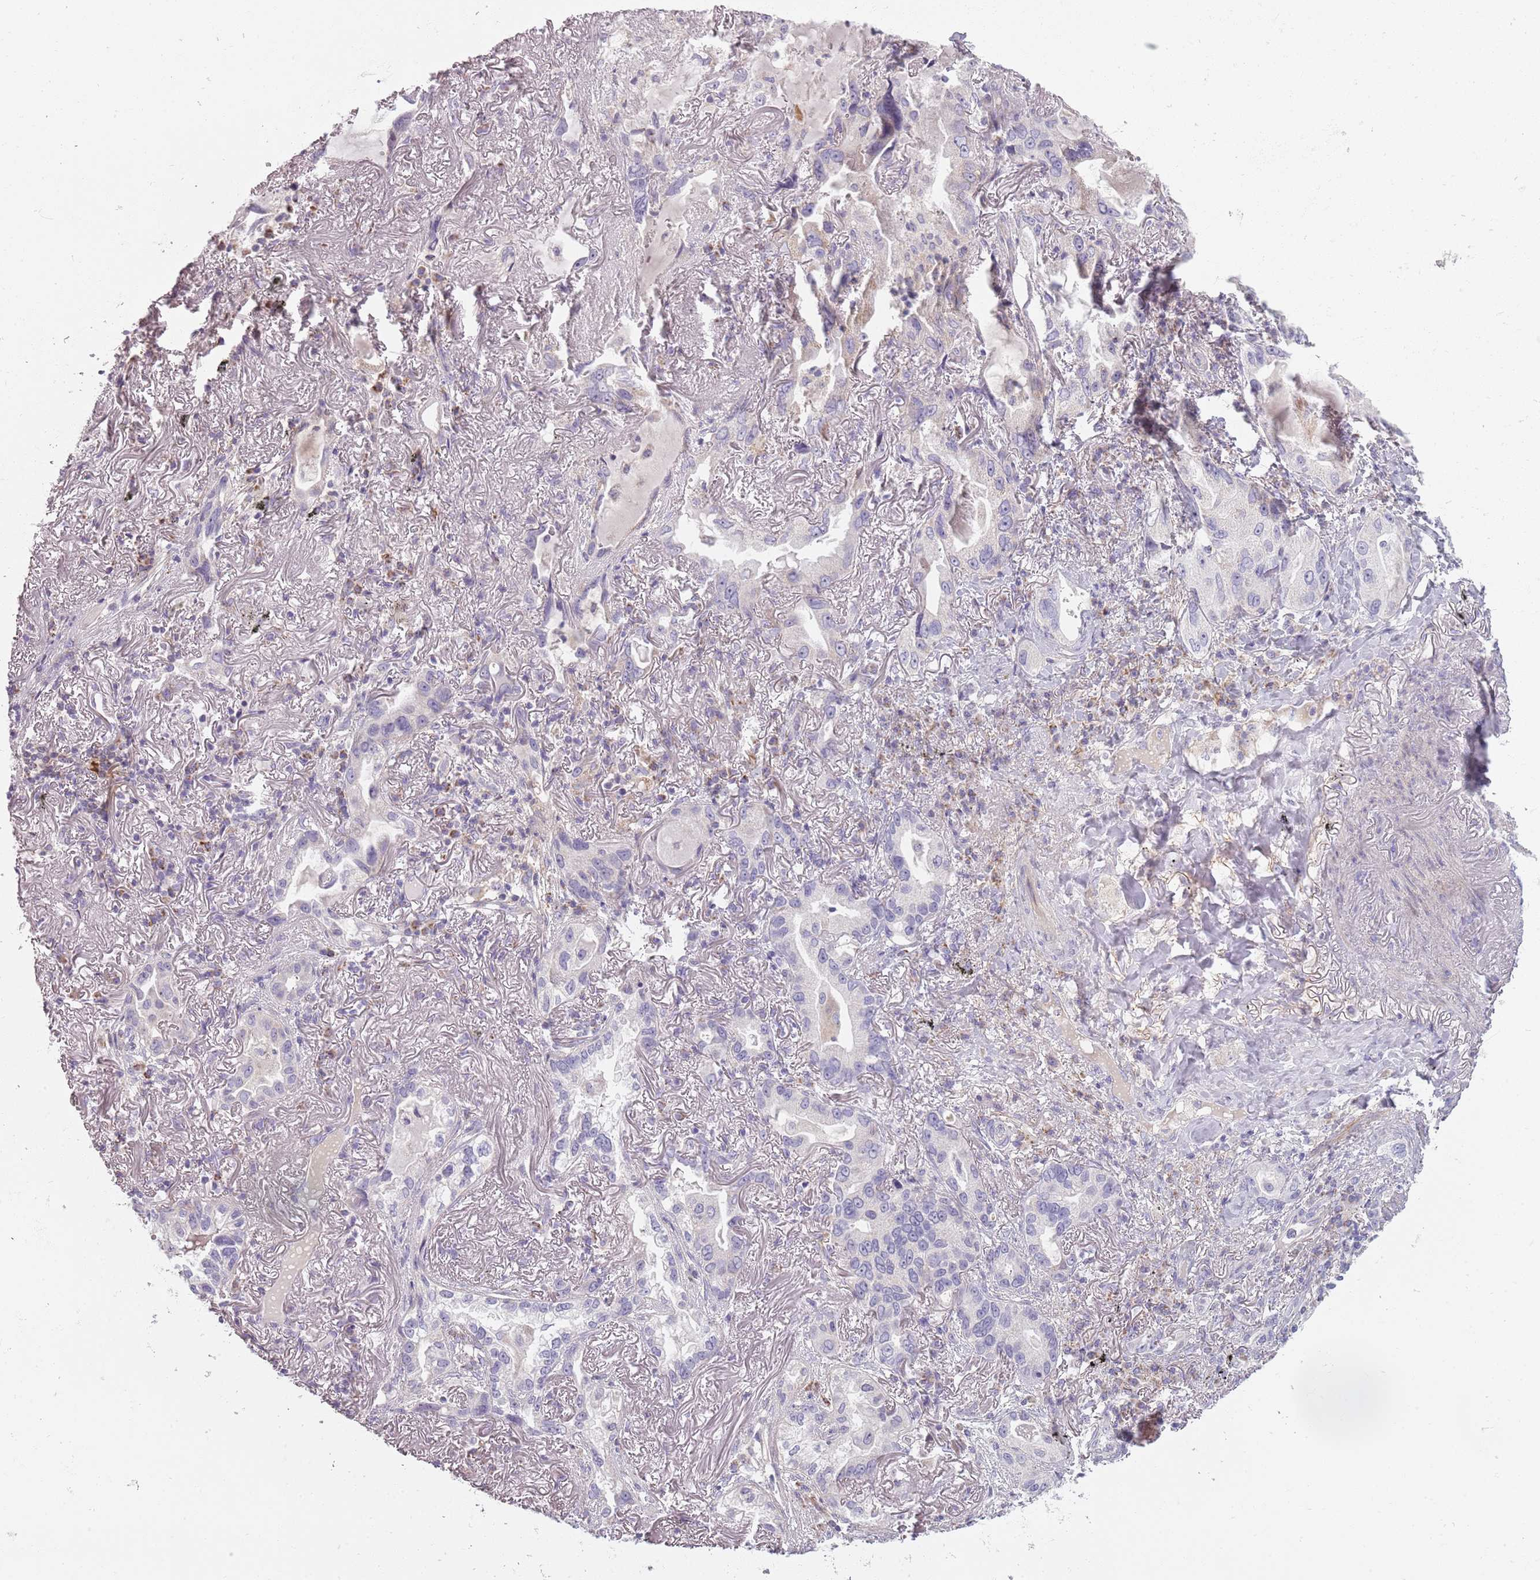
{"staining": {"intensity": "negative", "quantity": "none", "location": "none"}, "tissue": "lung cancer", "cell_type": "Tumor cells", "image_type": "cancer", "snomed": [{"axis": "morphology", "description": "Adenocarcinoma, NOS"}, {"axis": "topography", "description": "Lung"}], "caption": "The IHC histopathology image has no significant expression in tumor cells of adenocarcinoma (lung) tissue. The staining is performed using DAB (3,3'-diaminobenzidine) brown chromogen with nuclei counter-stained in using hematoxylin.", "gene": "SYNGR3", "patient": {"sex": "female", "age": 69}}